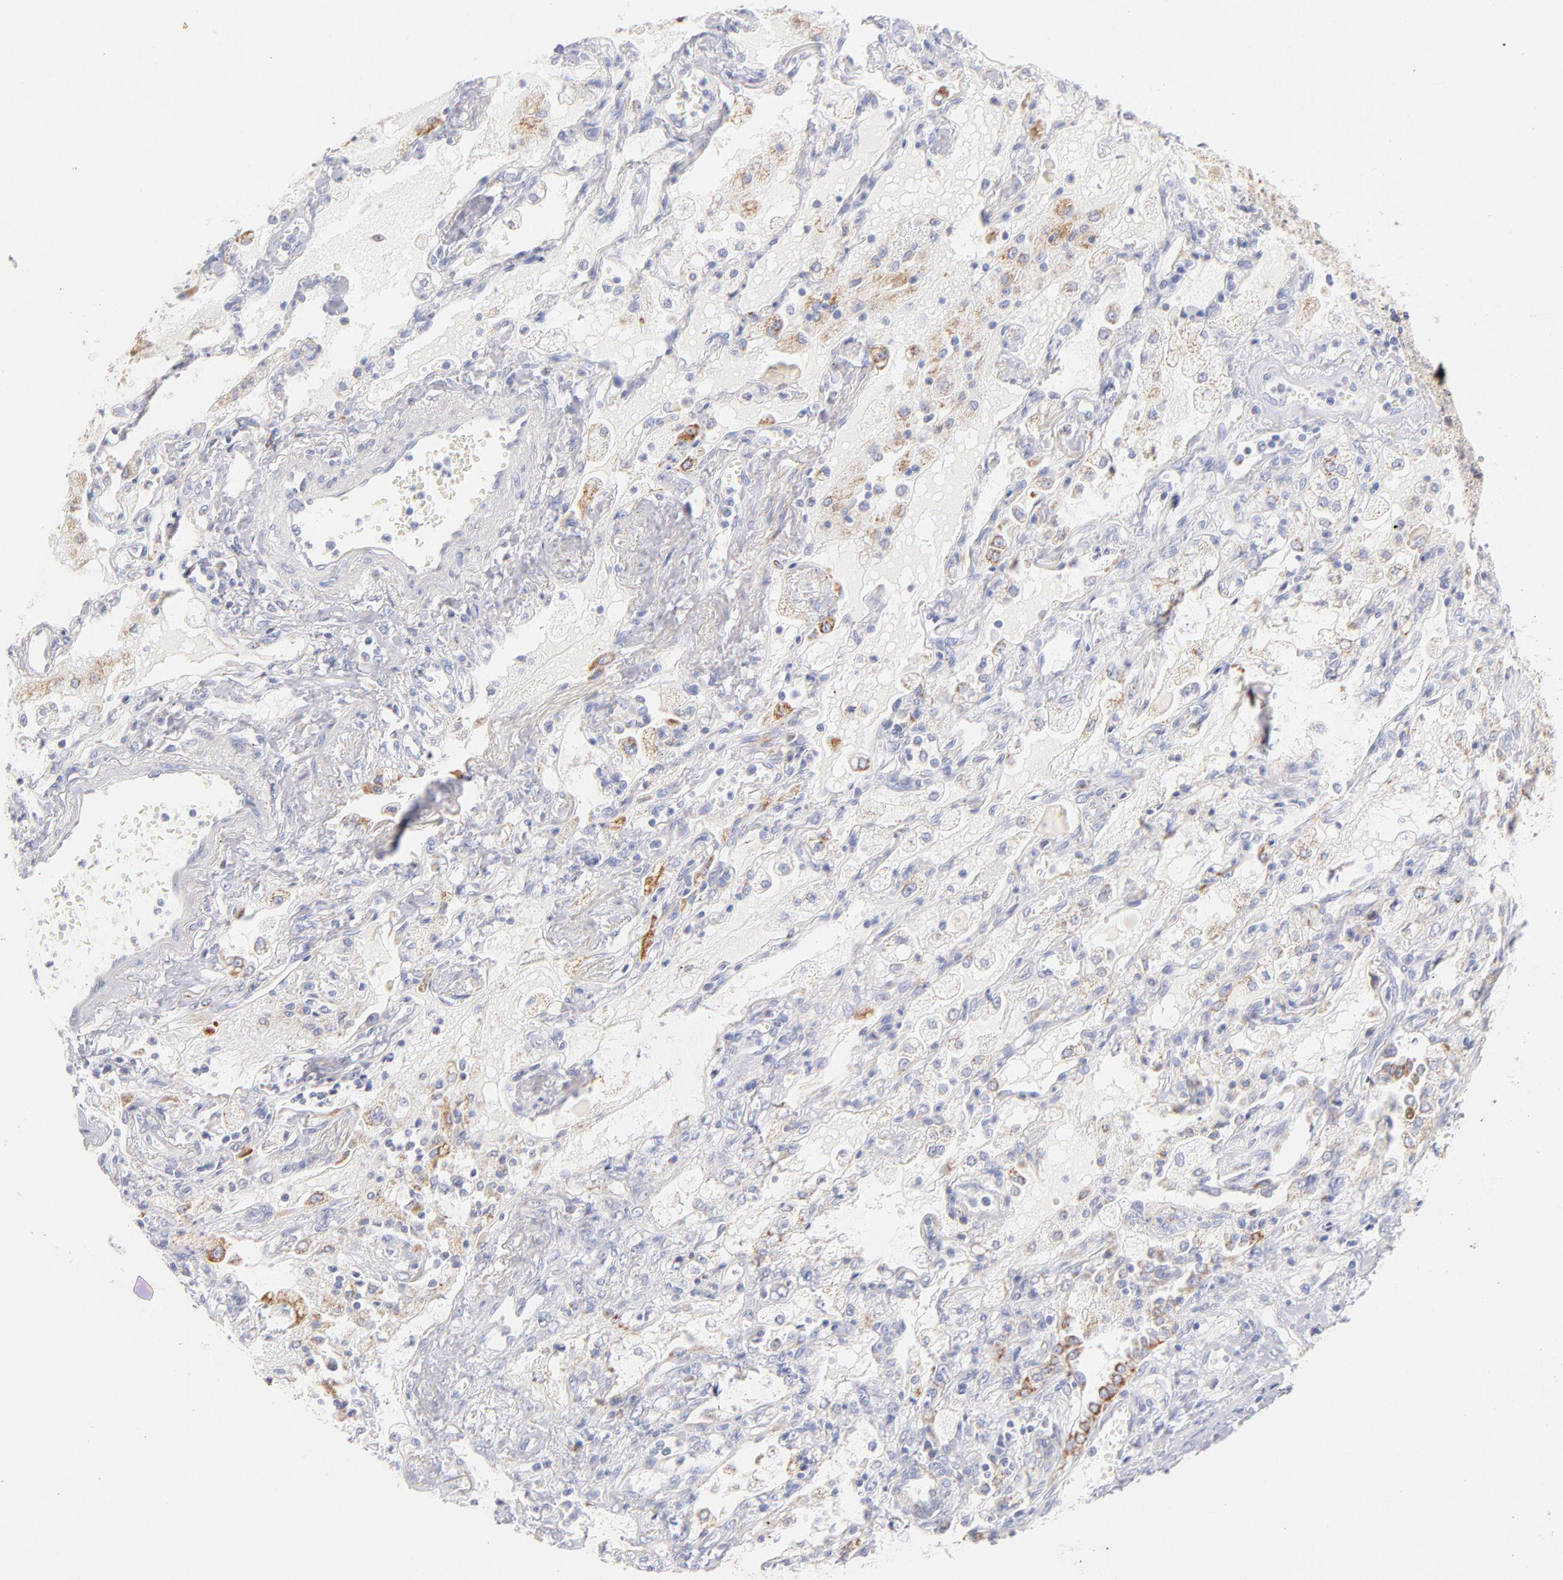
{"staining": {"intensity": "weak", "quantity": "25%-75%", "location": "cytoplasmic/membranous"}, "tissue": "lung cancer", "cell_type": "Tumor cells", "image_type": "cancer", "snomed": [{"axis": "morphology", "description": "Squamous cell carcinoma, NOS"}, {"axis": "topography", "description": "Lung"}], "caption": "Lung cancer tissue shows weak cytoplasmic/membranous expression in about 25%-75% of tumor cells, visualized by immunohistochemistry.", "gene": "AIFM1", "patient": {"sex": "female", "age": 76}}